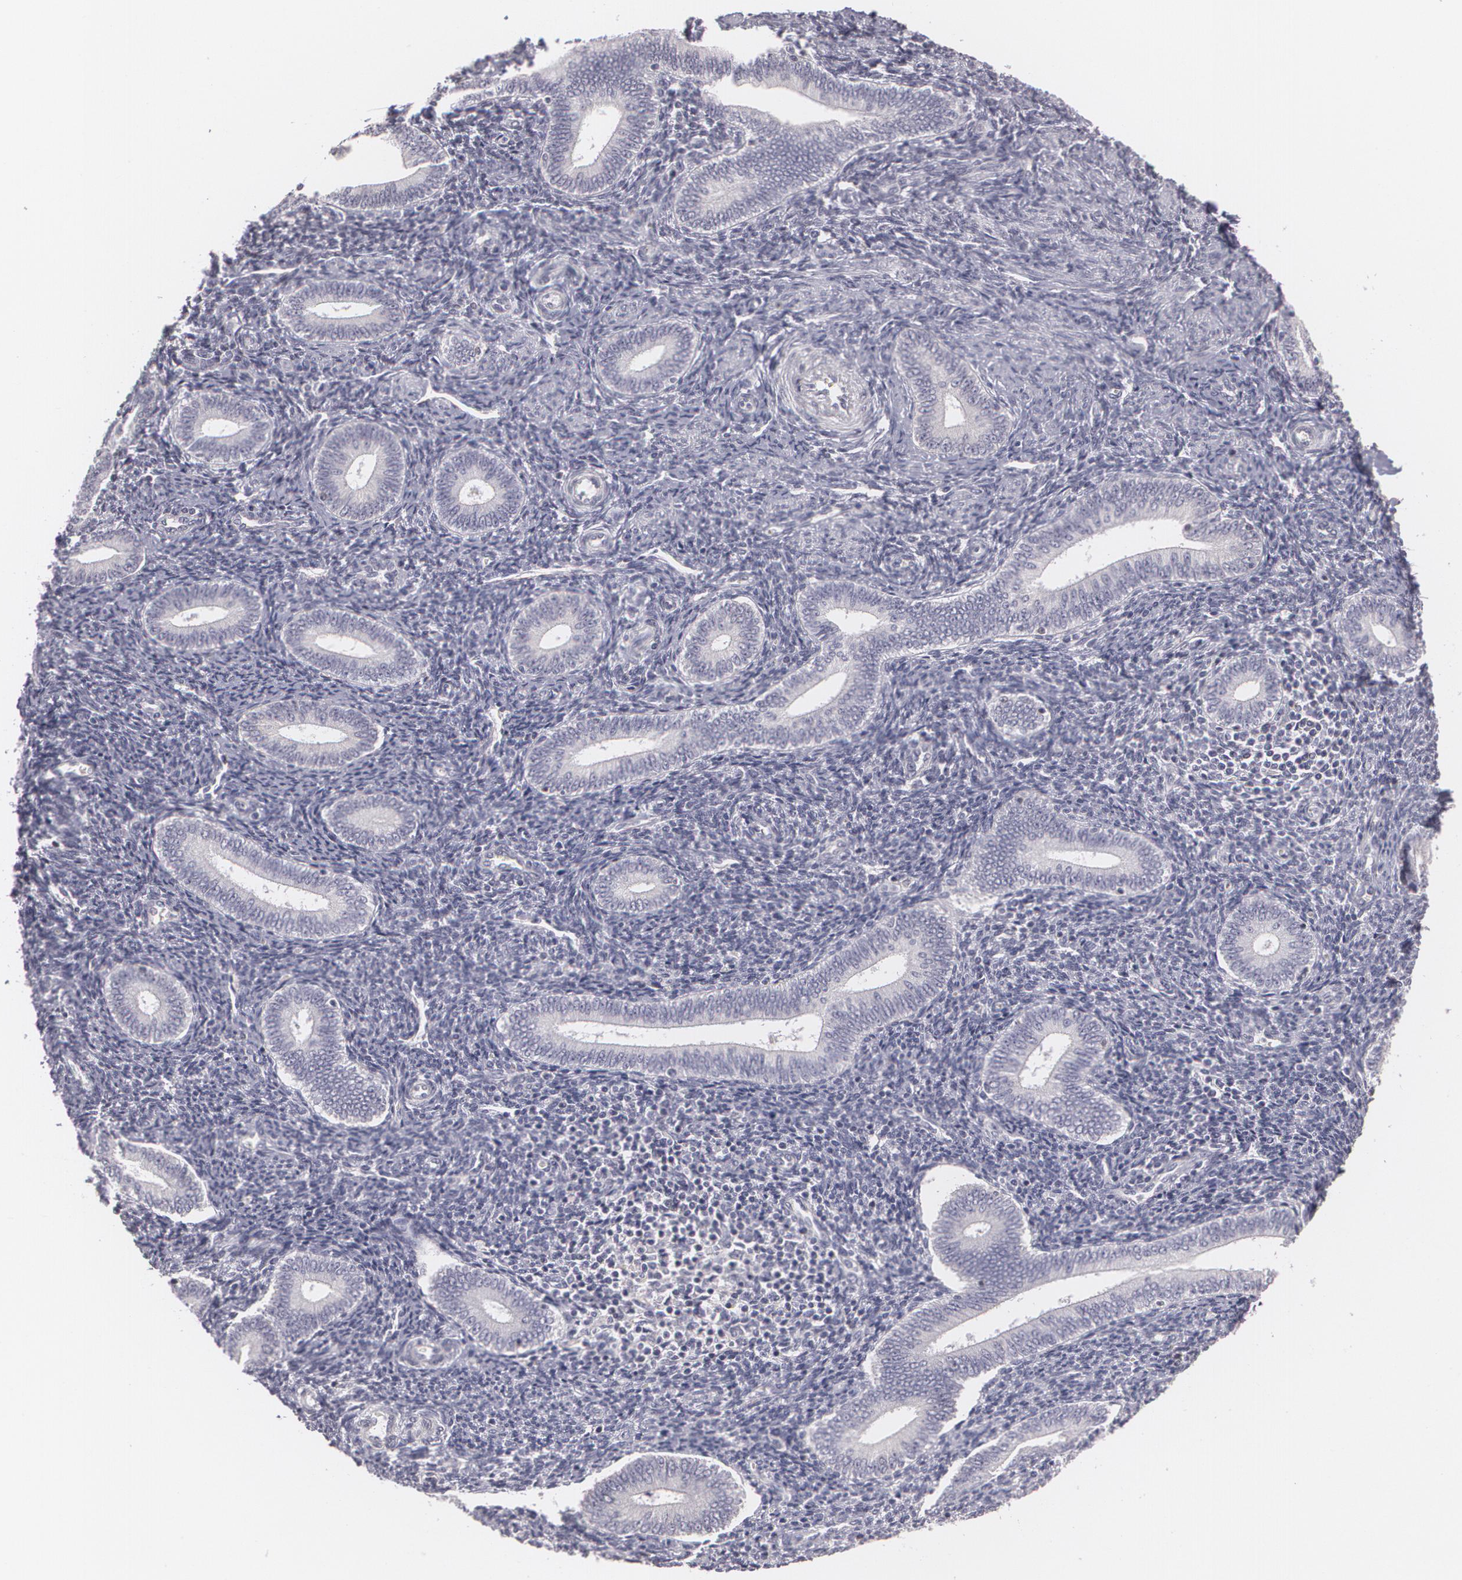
{"staining": {"intensity": "negative", "quantity": "none", "location": "none"}, "tissue": "endometrium", "cell_type": "Cells in endometrial stroma", "image_type": "normal", "snomed": [{"axis": "morphology", "description": "Normal tissue, NOS"}, {"axis": "topography", "description": "Endometrium"}], "caption": "This is a micrograph of IHC staining of unremarkable endometrium, which shows no expression in cells in endometrial stroma. (DAB immunohistochemistry with hematoxylin counter stain).", "gene": "ZBTB16", "patient": {"sex": "female", "age": 35}}